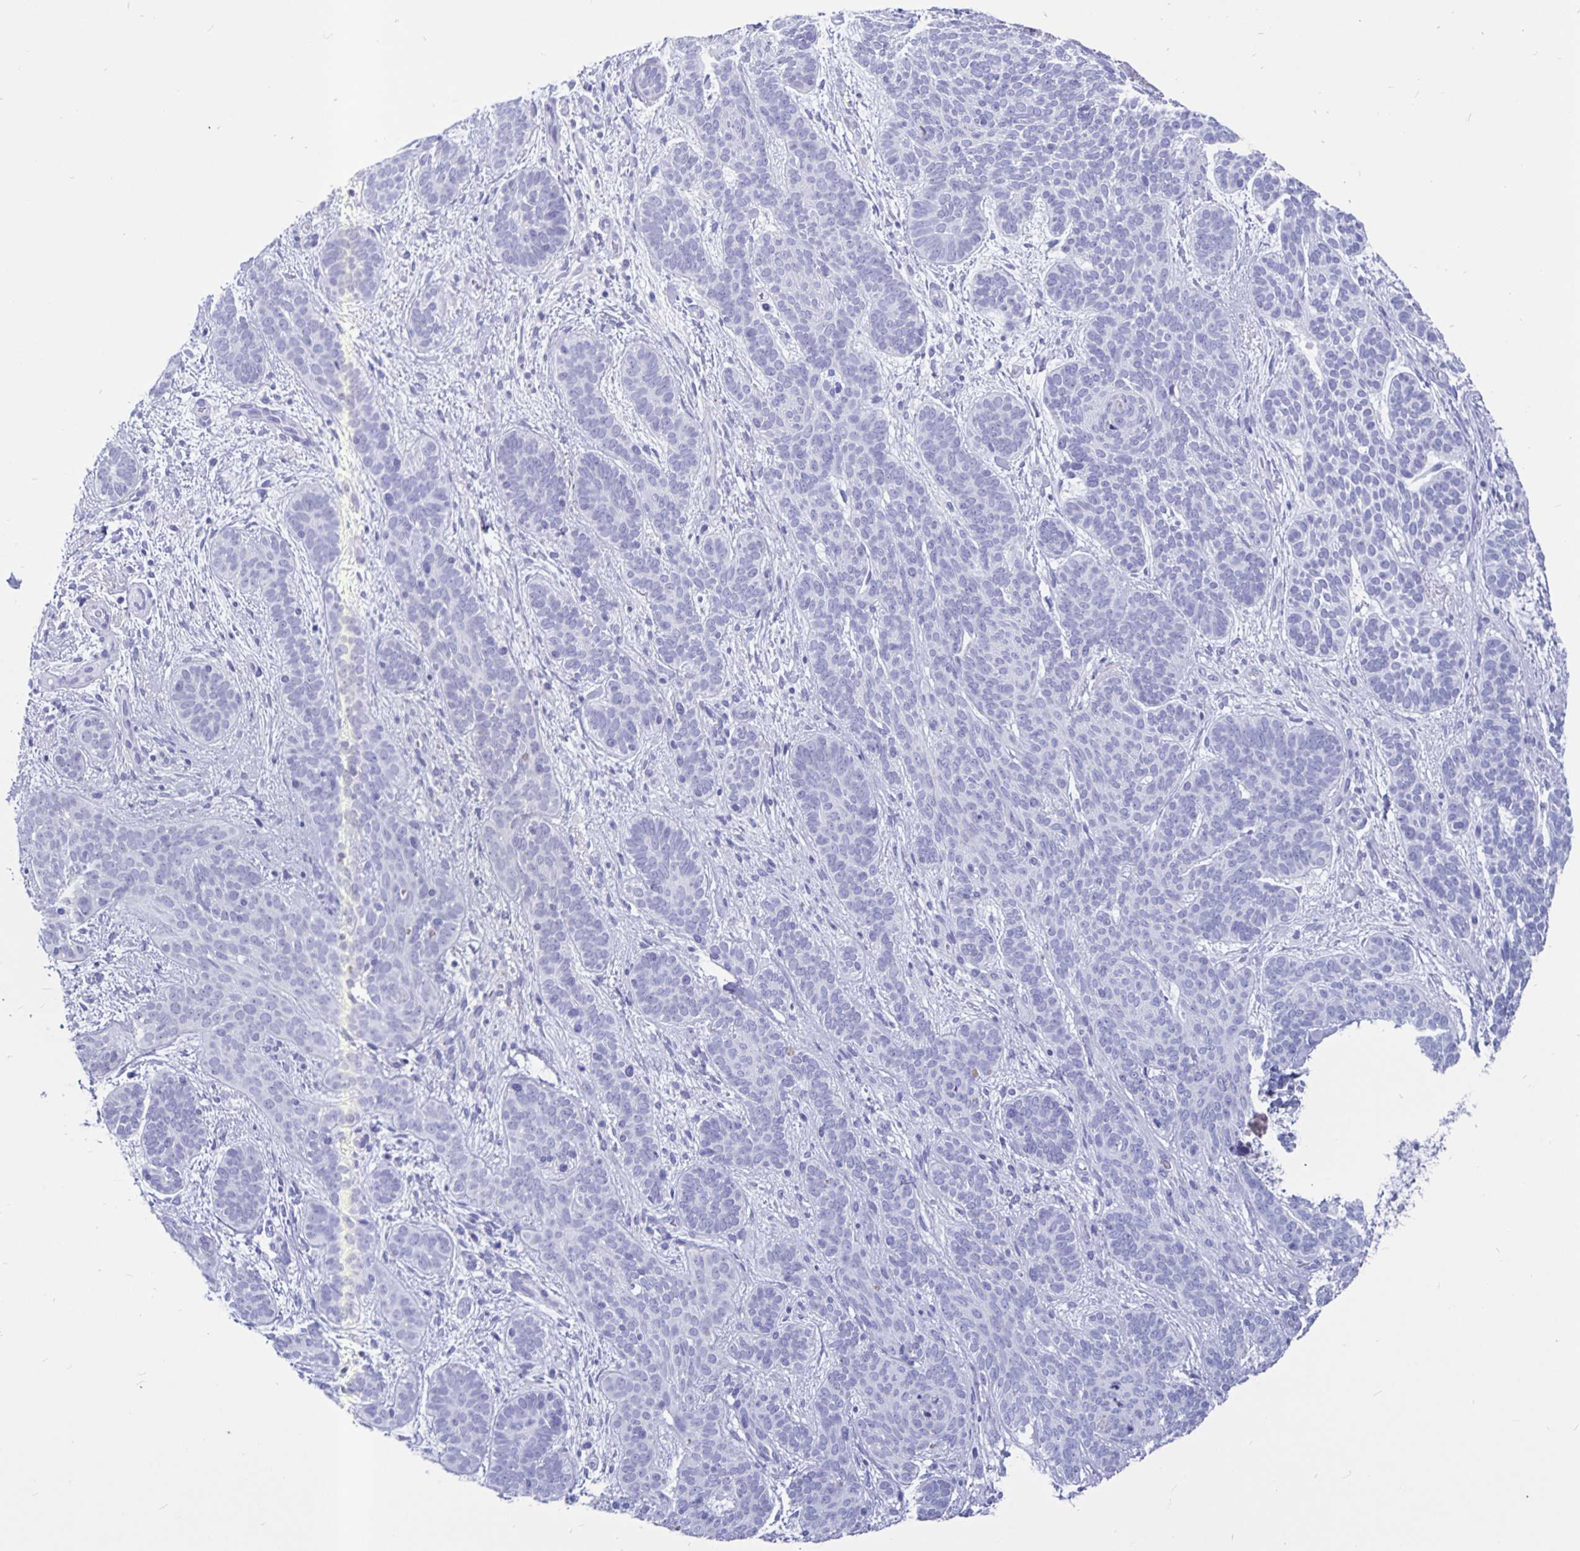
{"staining": {"intensity": "negative", "quantity": "none", "location": "none"}, "tissue": "skin cancer", "cell_type": "Tumor cells", "image_type": "cancer", "snomed": [{"axis": "morphology", "description": "Basal cell carcinoma"}, {"axis": "topography", "description": "Skin"}], "caption": "DAB (3,3'-diaminobenzidine) immunohistochemical staining of basal cell carcinoma (skin) shows no significant positivity in tumor cells.", "gene": "ODF3B", "patient": {"sex": "female", "age": 82}}